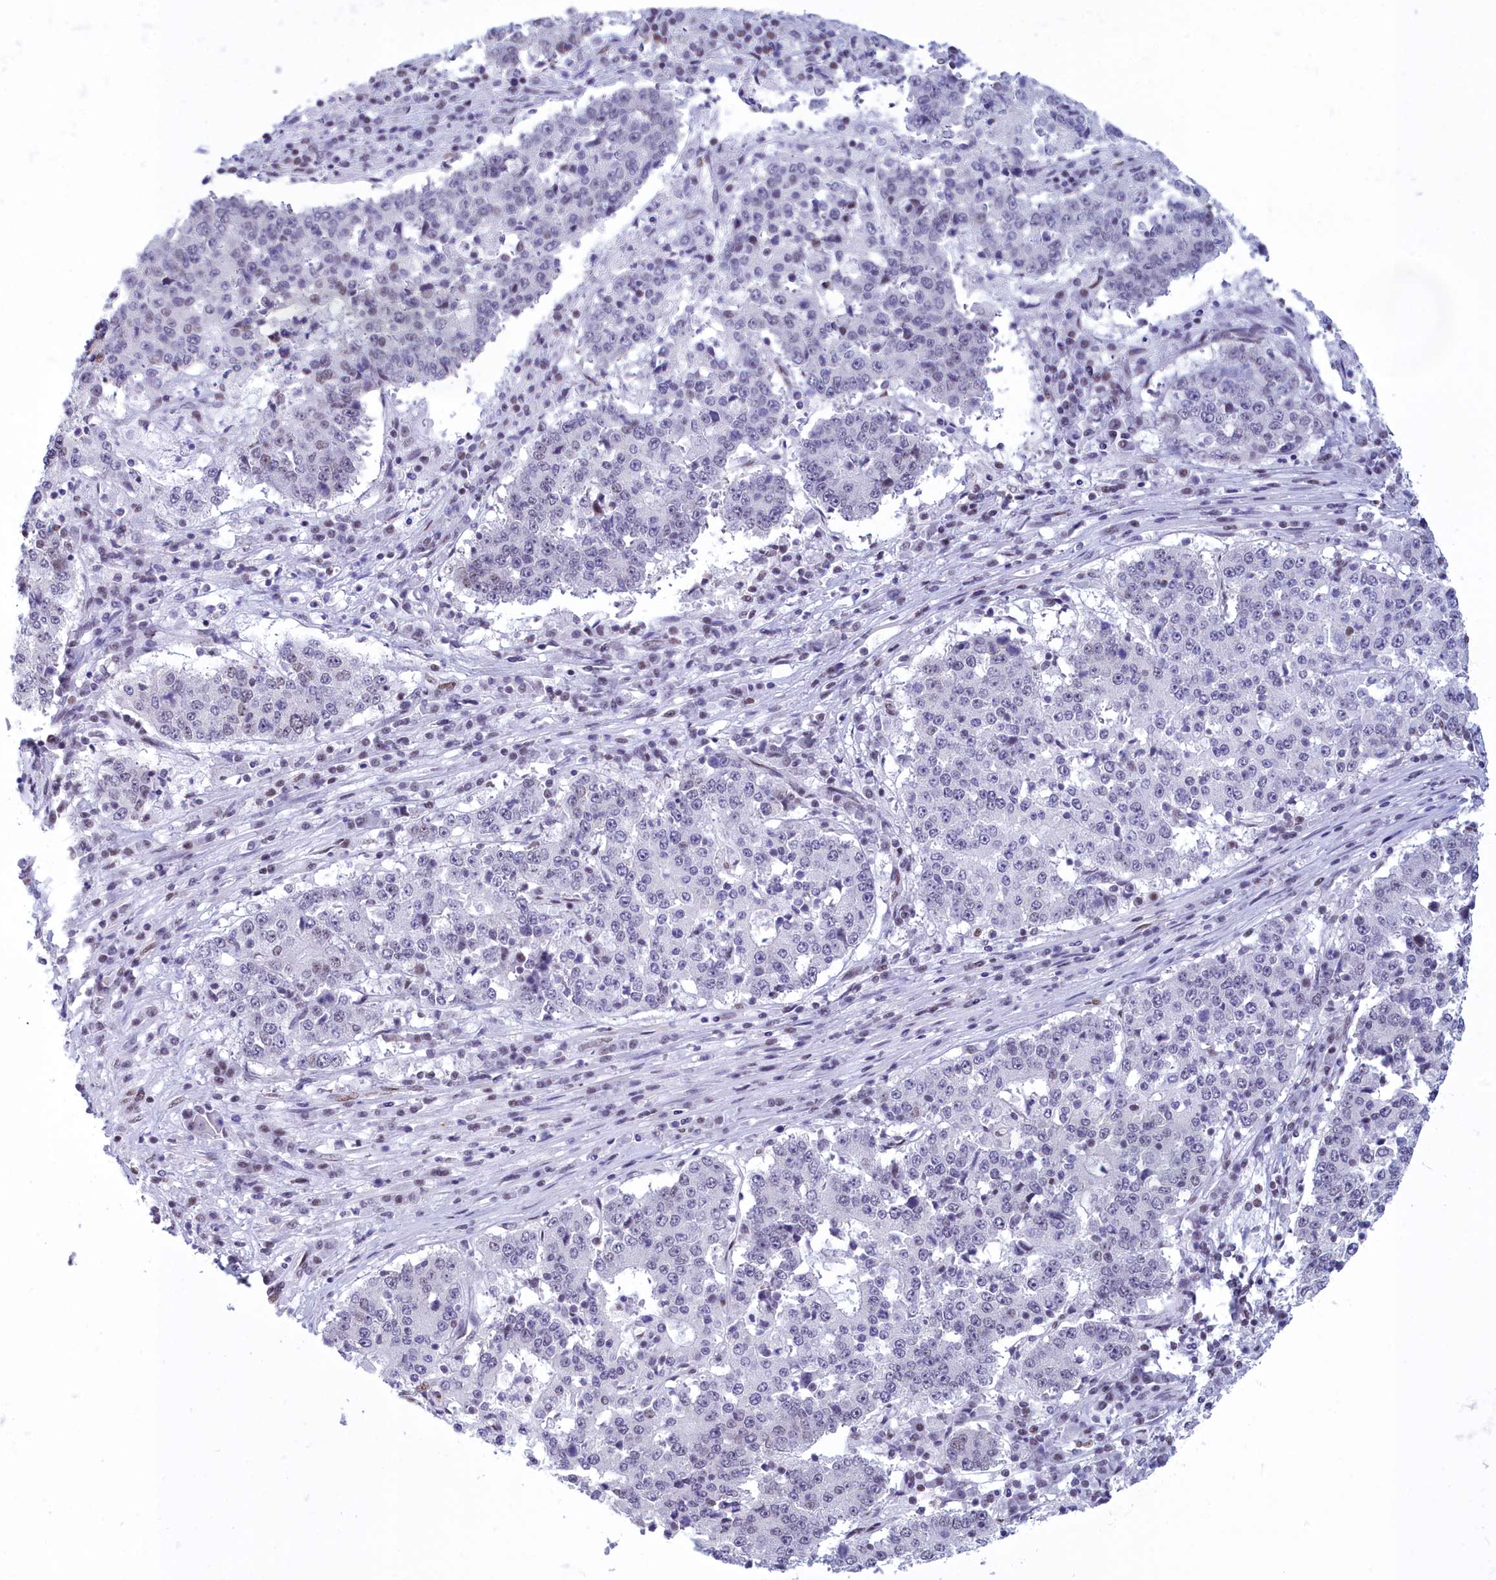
{"staining": {"intensity": "weak", "quantity": "<25%", "location": "nuclear"}, "tissue": "stomach cancer", "cell_type": "Tumor cells", "image_type": "cancer", "snomed": [{"axis": "morphology", "description": "Adenocarcinoma, NOS"}, {"axis": "topography", "description": "Stomach"}], "caption": "Immunohistochemical staining of human stomach adenocarcinoma displays no significant positivity in tumor cells.", "gene": "CDC26", "patient": {"sex": "male", "age": 59}}